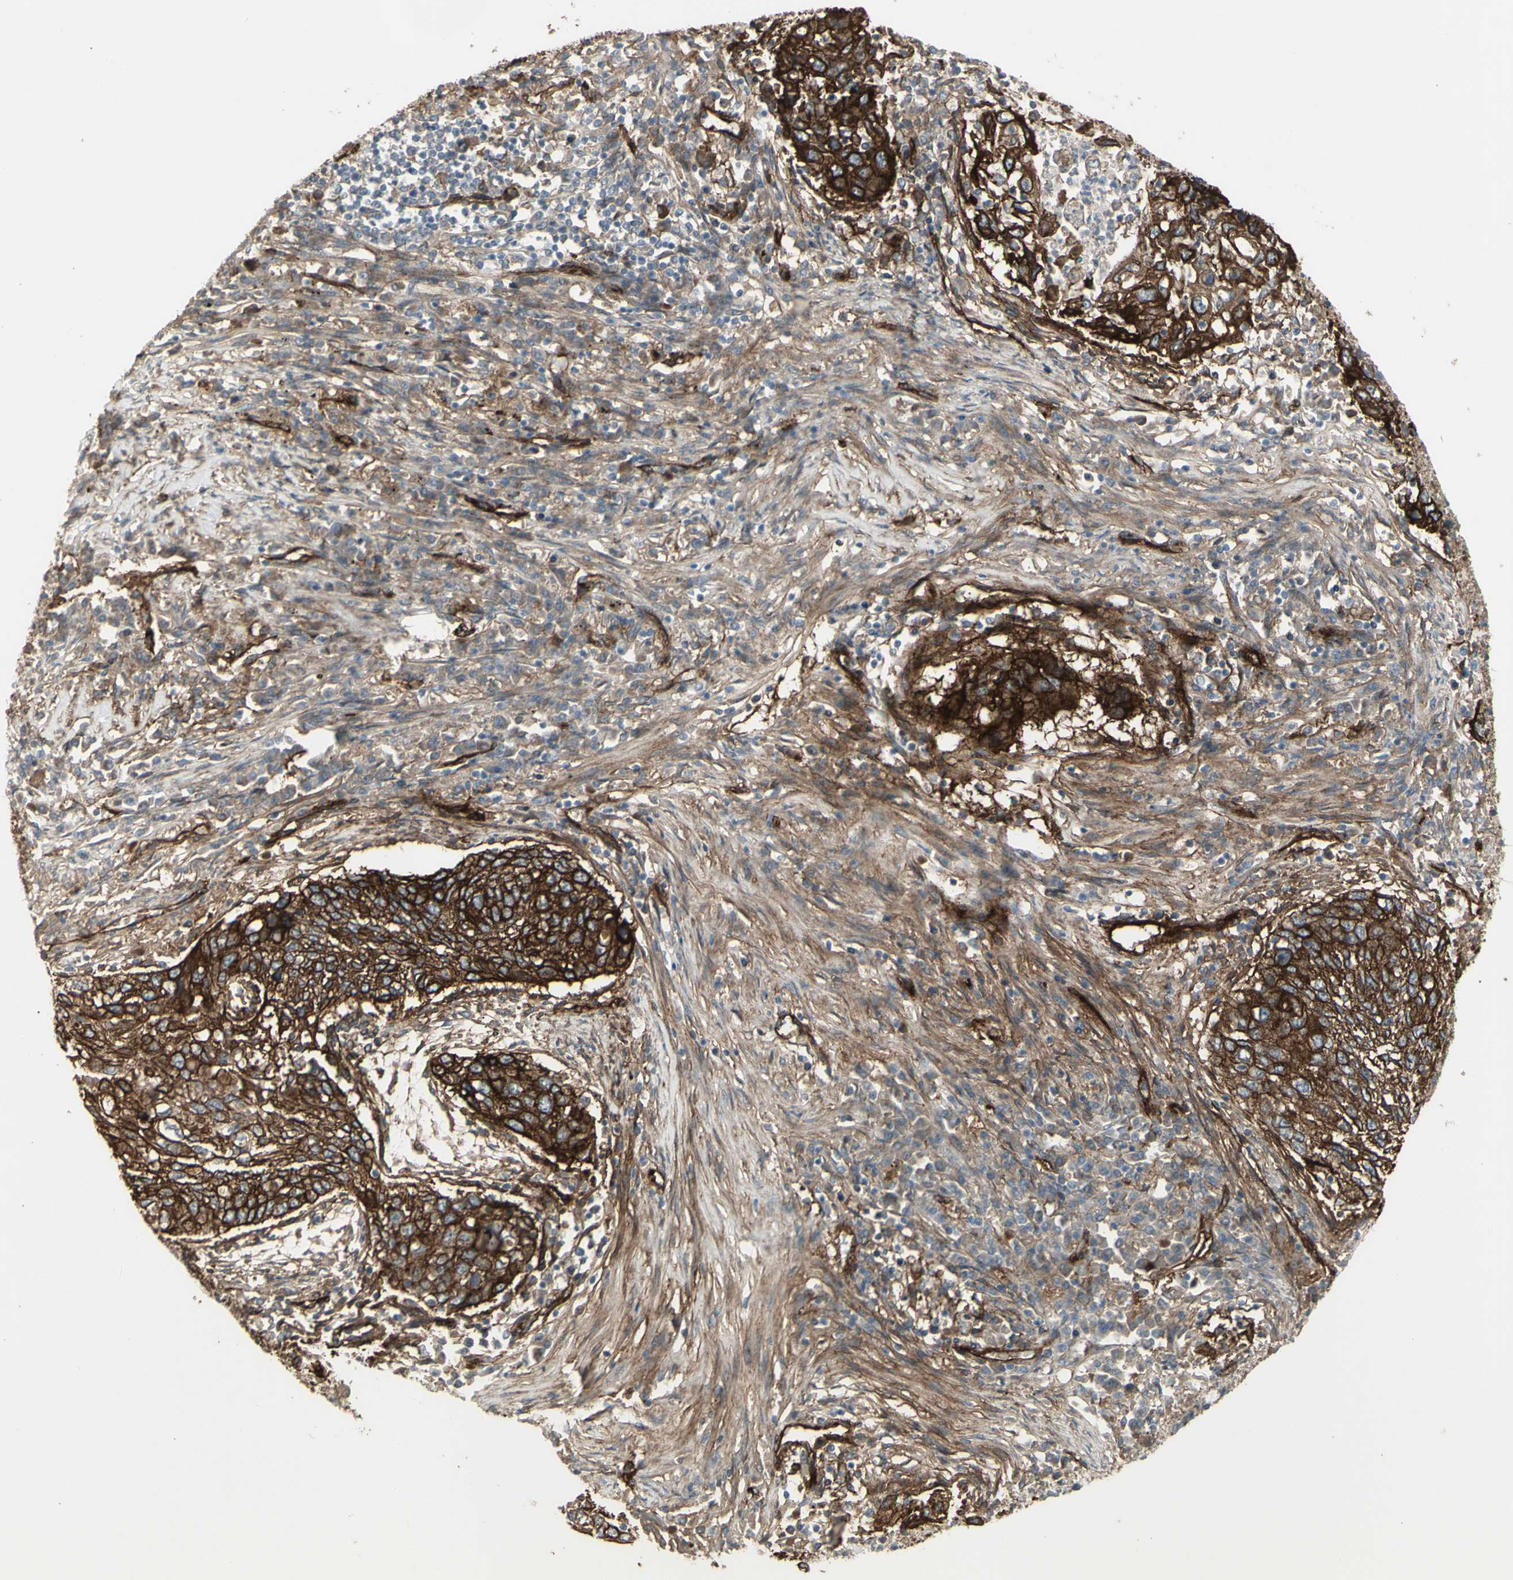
{"staining": {"intensity": "strong", "quantity": ">75%", "location": "cytoplasmic/membranous"}, "tissue": "lung cancer", "cell_type": "Tumor cells", "image_type": "cancer", "snomed": [{"axis": "morphology", "description": "Squamous cell carcinoma, NOS"}, {"axis": "topography", "description": "Lung"}], "caption": "Immunohistochemistry (IHC) (DAB) staining of lung squamous cell carcinoma displays strong cytoplasmic/membranous protein expression in approximately >75% of tumor cells.", "gene": "CD276", "patient": {"sex": "female", "age": 63}}